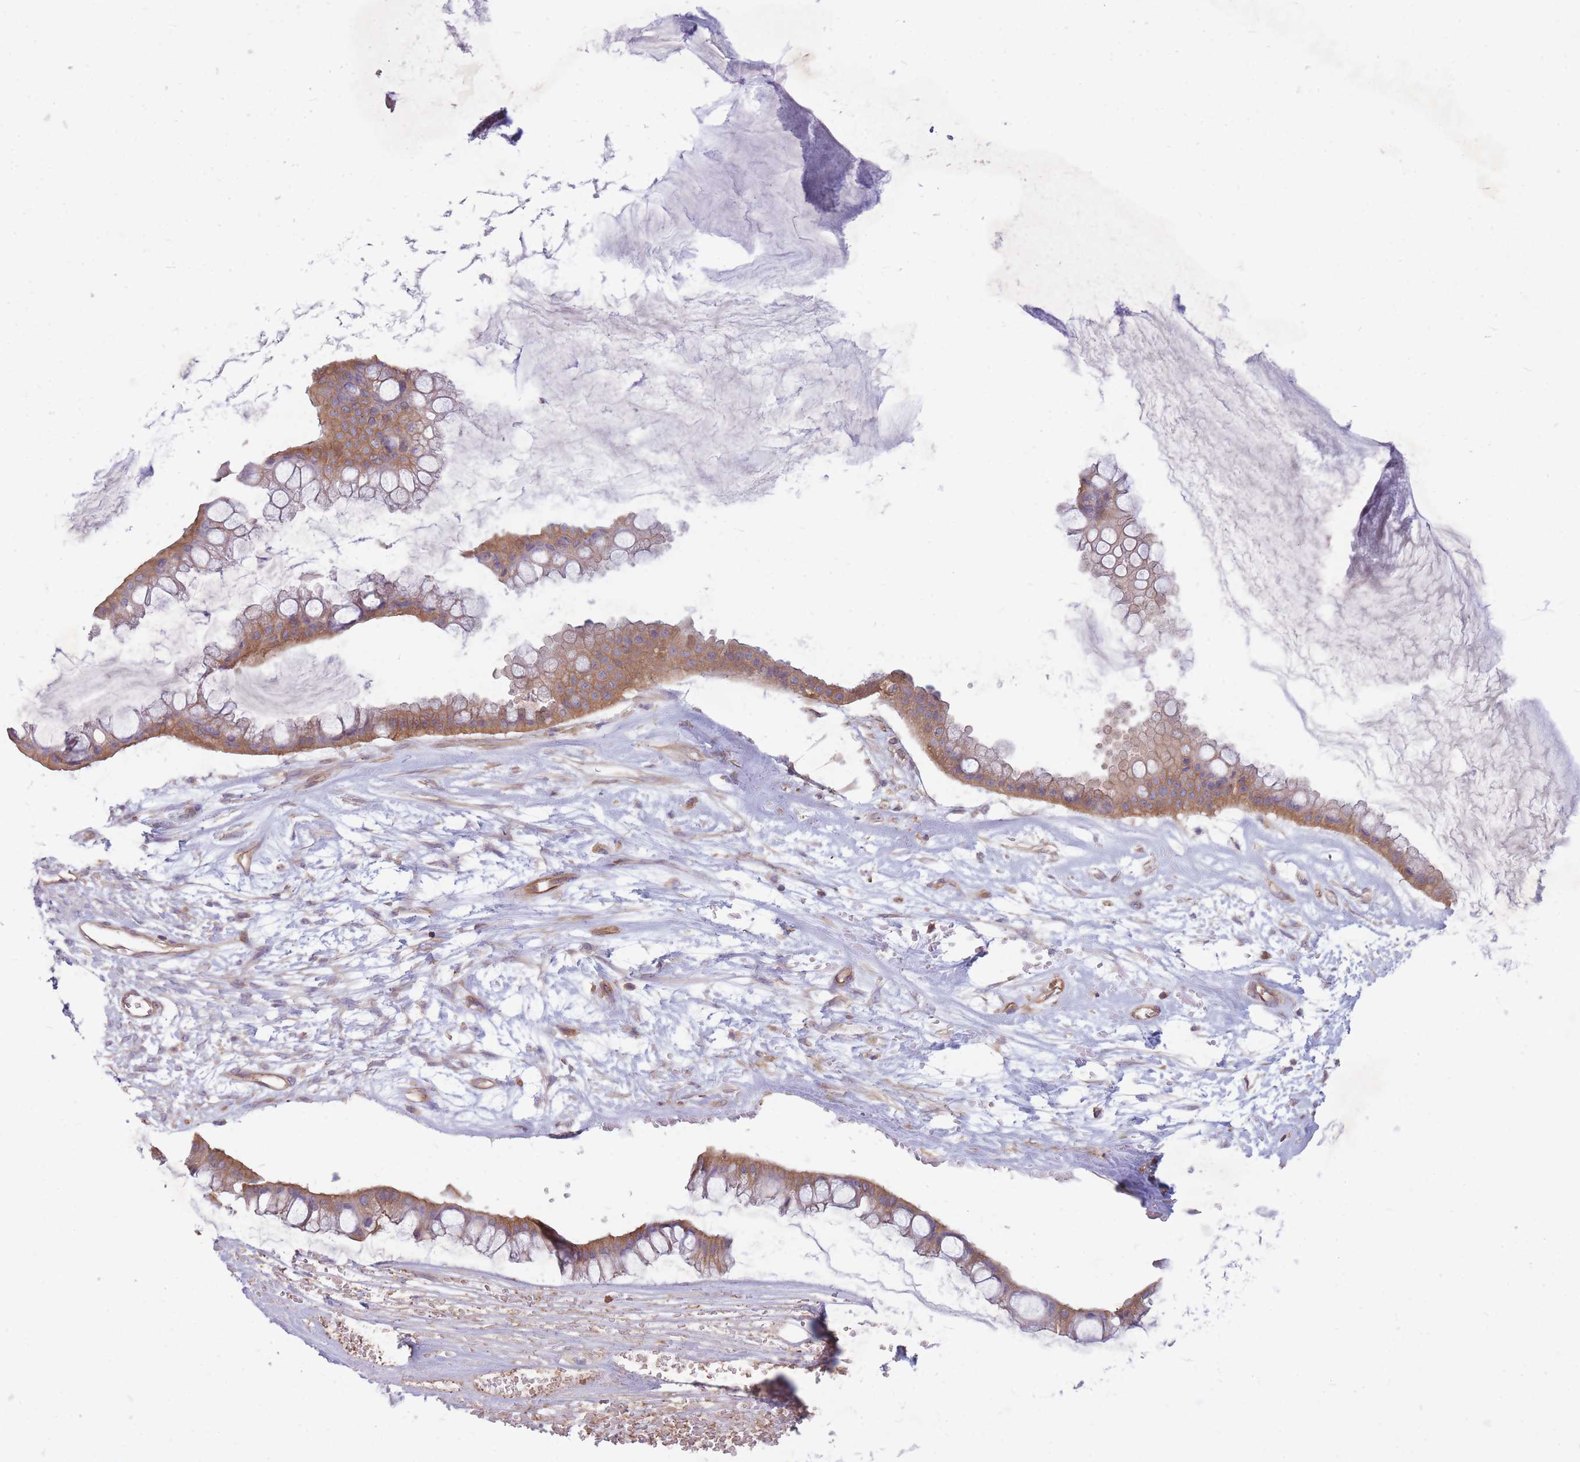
{"staining": {"intensity": "moderate", "quantity": ">75%", "location": "cytoplasmic/membranous"}, "tissue": "ovarian cancer", "cell_type": "Tumor cells", "image_type": "cancer", "snomed": [{"axis": "morphology", "description": "Cystadenocarcinoma, mucinous, NOS"}, {"axis": "topography", "description": "Ovary"}], "caption": "High-magnification brightfield microscopy of ovarian mucinous cystadenocarcinoma stained with DAB (brown) and counterstained with hematoxylin (blue). tumor cells exhibit moderate cytoplasmic/membranous positivity is present in approximately>75% of cells.", "gene": "GGA1", "patient": {"sex": "female", "age": 73}}